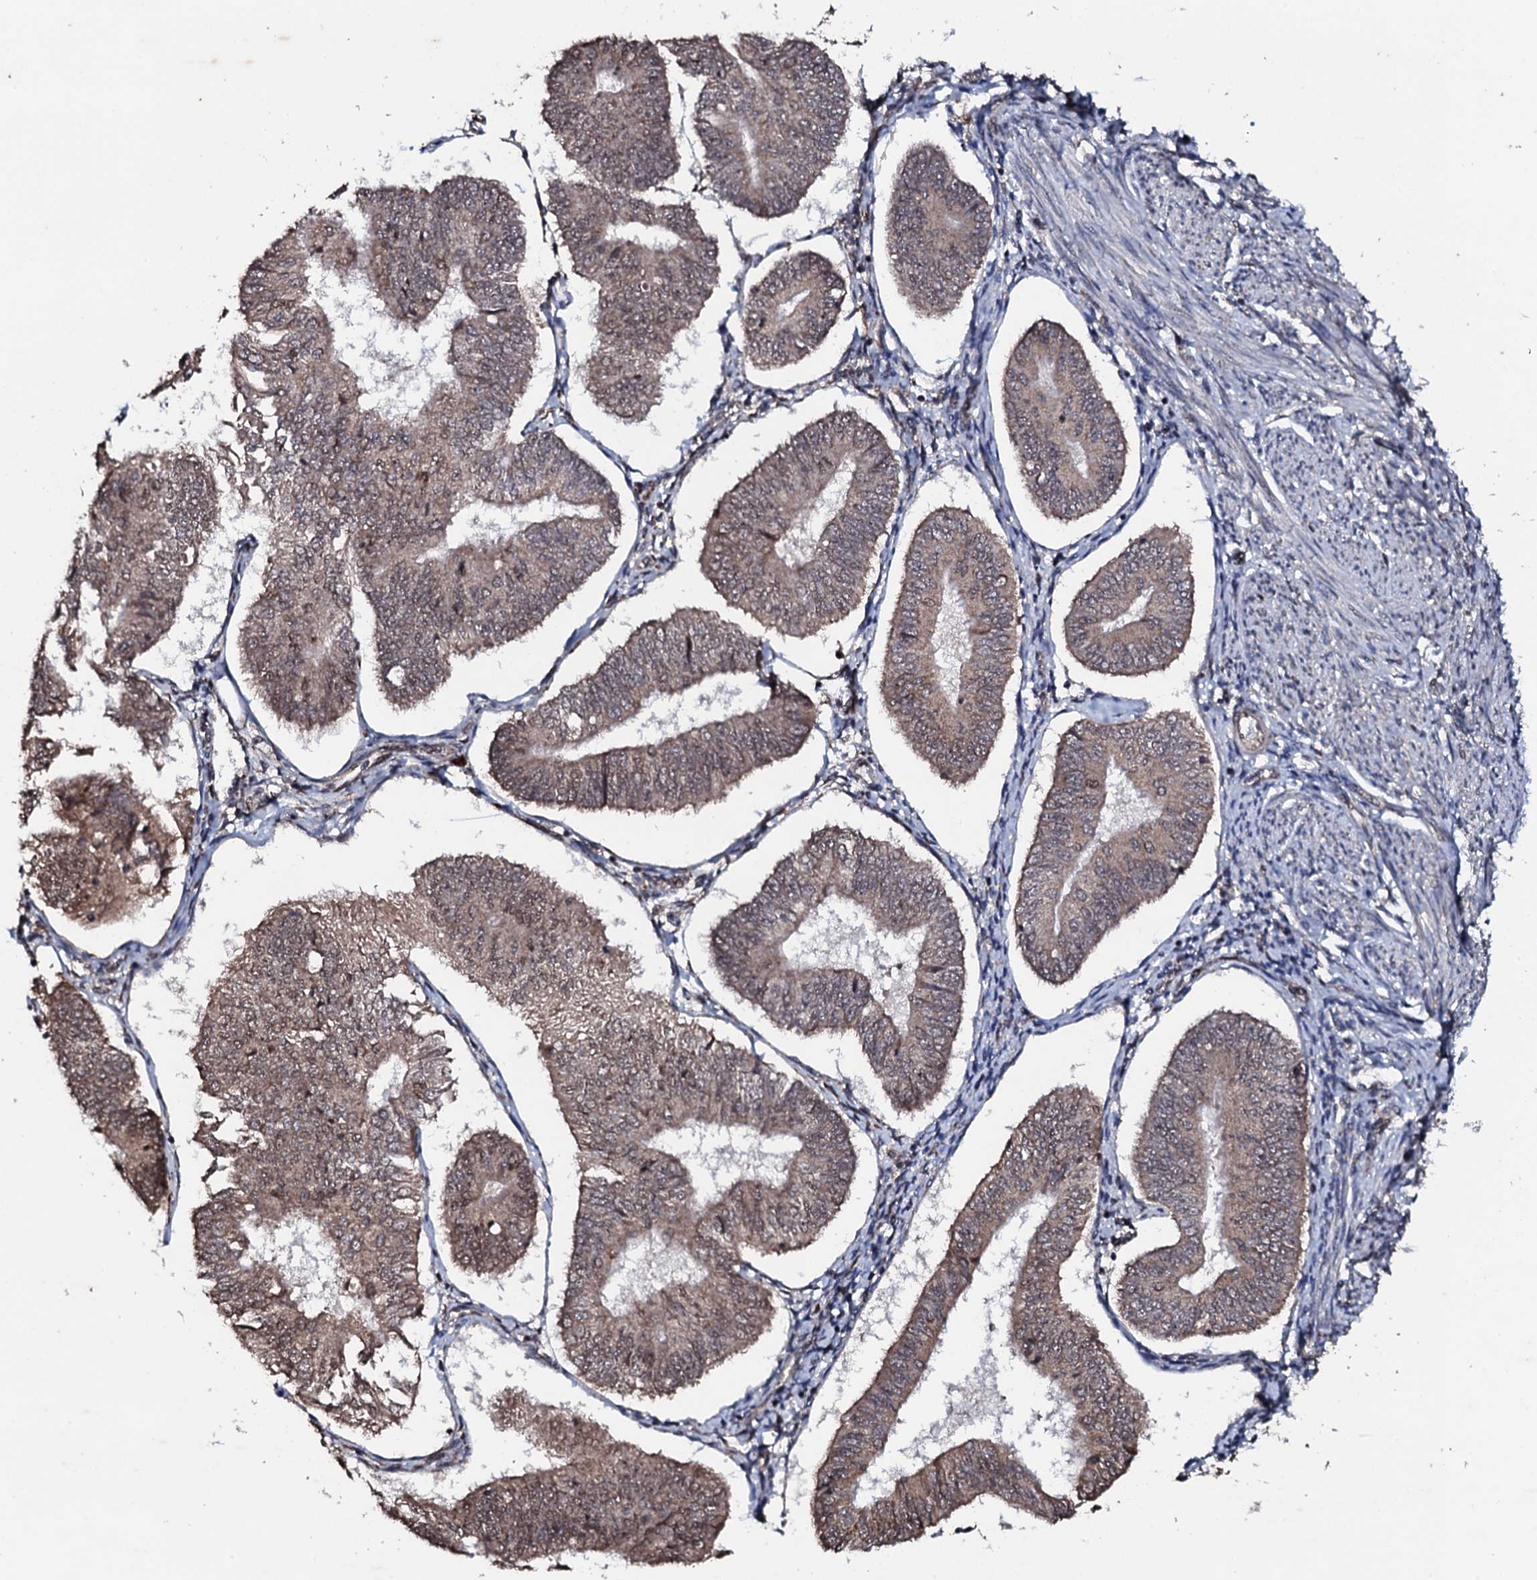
{"staining": {"intensity": "weak", "quantity": ">75%", "location": "cytoplasmic/membranous"}, "tissue": "endometrial cancer", "cell_type": "Tumor cells", "image_type": "cancer", "snomed": [{"axis": "morphology", "description": "Adenocarcinoma, NOS"}, {"axis": "topography", "description": "Endometrium"}], "caption": "Brown immunohistochemical staining in human adenocarcinoma (endometrial) reveals weak cytoplasmic/membranous expression in about >75% of tumor cells.", "gene": "FAM111A", "patient": {"sex": "female", "age": 58}}